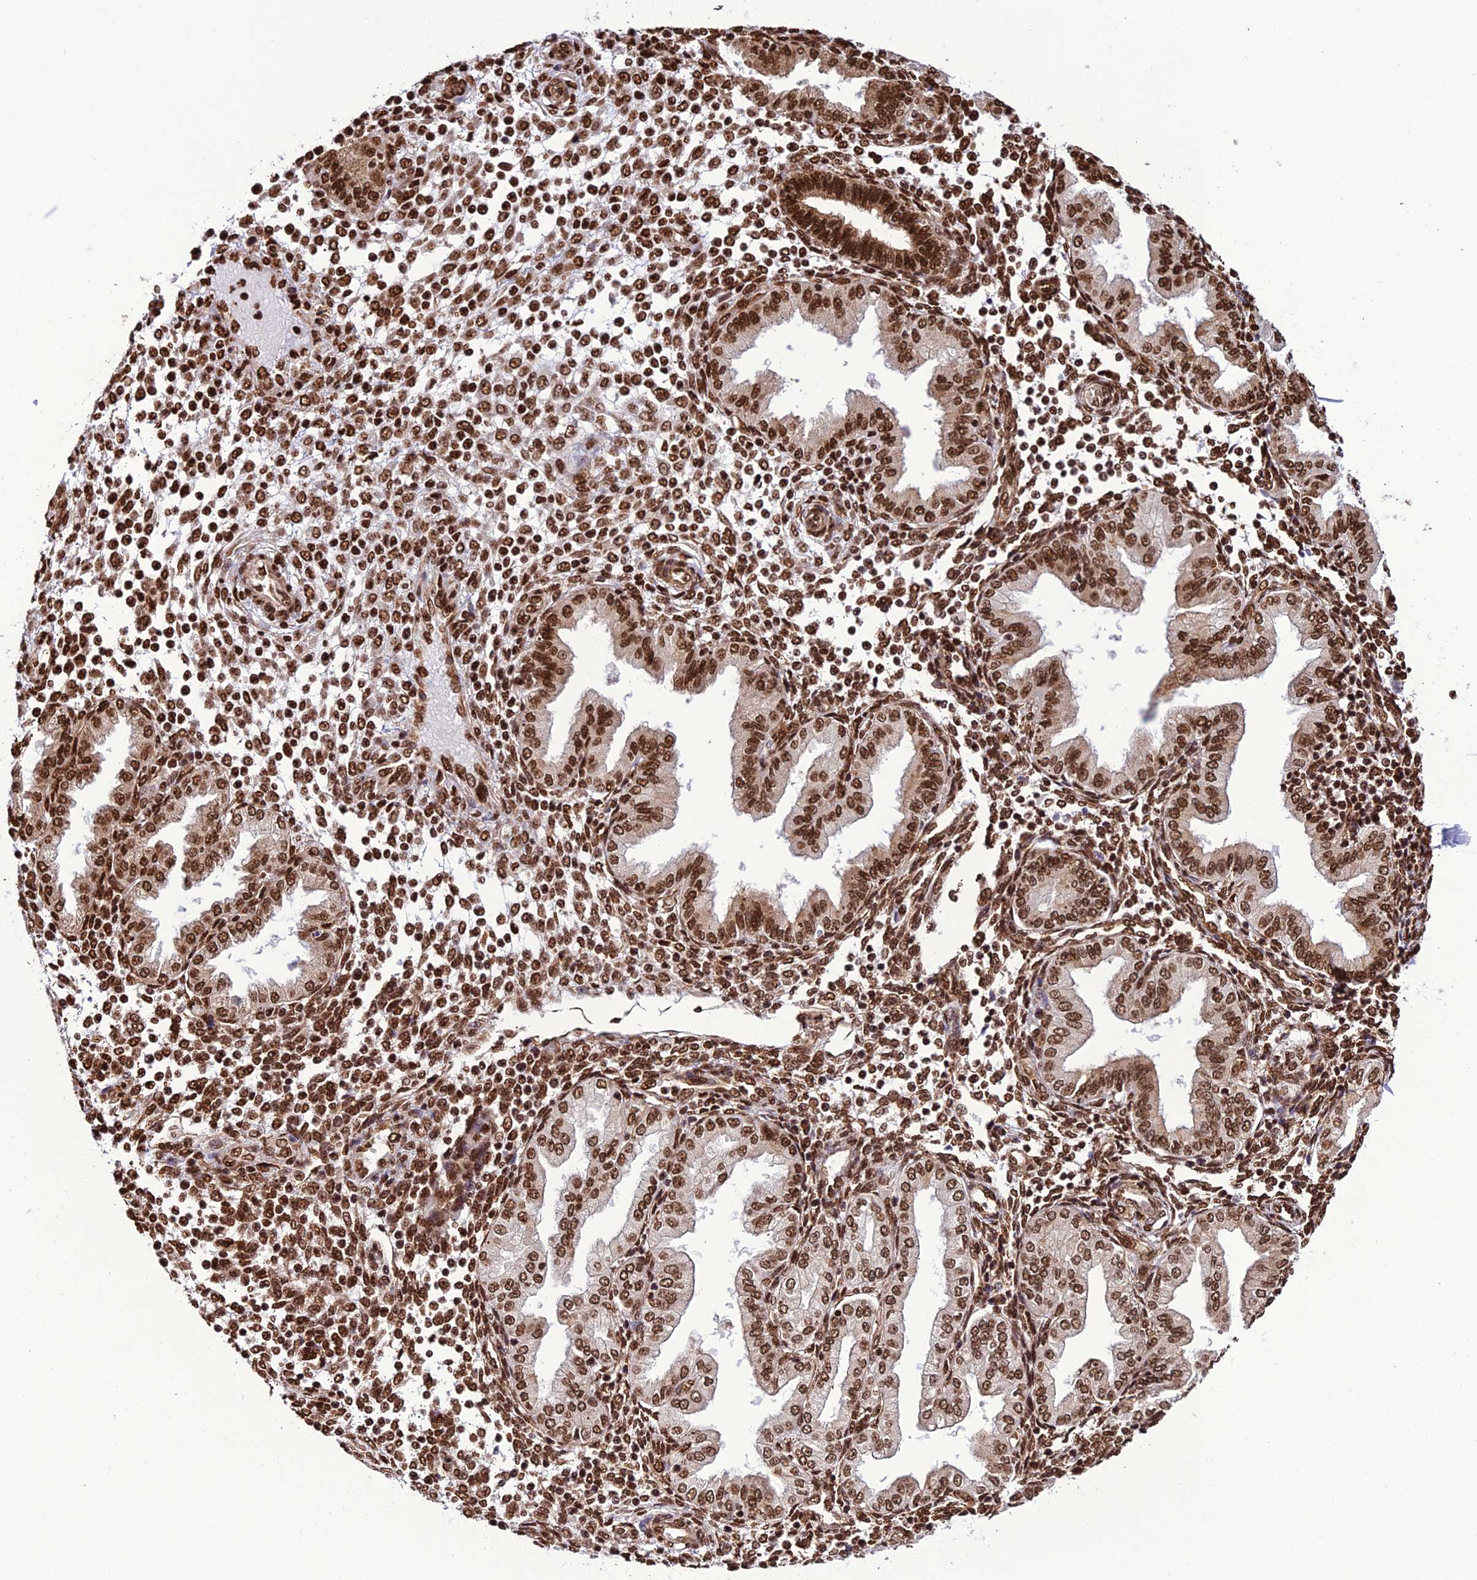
{"staining": {"intensity": "strong", "quantity": ">75%", "location": "nuclear"}, "tissue": "endometrium", "cell_type": "Cells in endometrial stroma", "image_type": "normal", "snomed": [{"axis": "morphology", "description": "Normal tissue, NOS"}, {"axis": "topography", "description": "Endometrium"}], "caption": "Protein expression by immunohistochemistry (IHC) reveals strong nuclear staining in about >75% of cells in endometrial stroma in unremarkable endometrium.", "gene": "INO80E", "patient": {"sex": "female", "age": 53}}